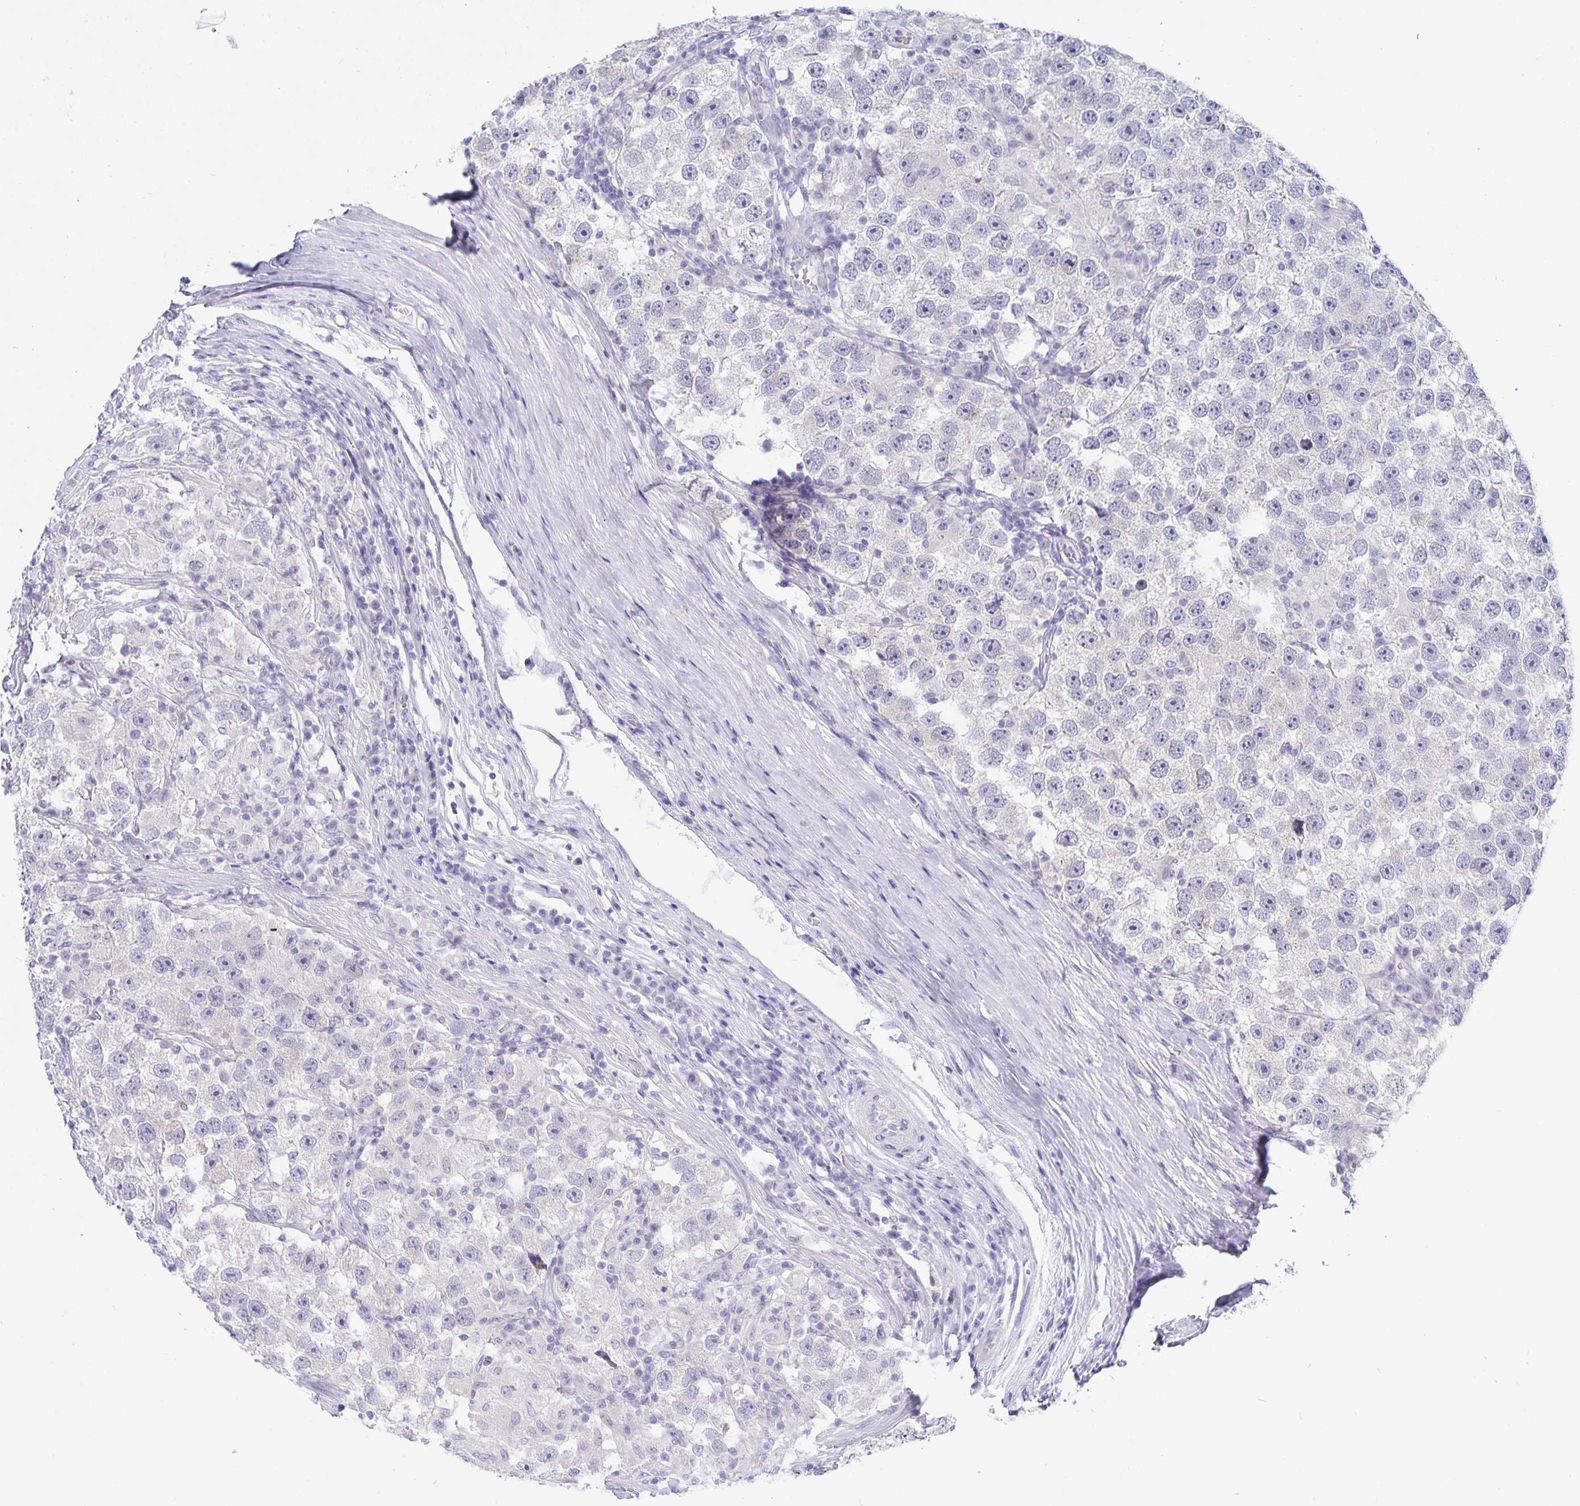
{"staining": {"intensity": "negative", "quantity": "none", "location": "none"}, "tissue": "testis cancer", "cell_type": "Tumor cells", "image_type": "cancer", "snomed": [{"axis": "morphology", "description": "Seminoma, NOS"}, {"axis": "topography", "description": "Testis"}], "caption": "Immunohistochemistry (IHC) image of neoplastic tissue: human seminoma (testis) stained with DAB reveals no significant protein positivity in tumor cells.", "gene": "ERMN", "patient": {"sex": "male", "age": 26}}